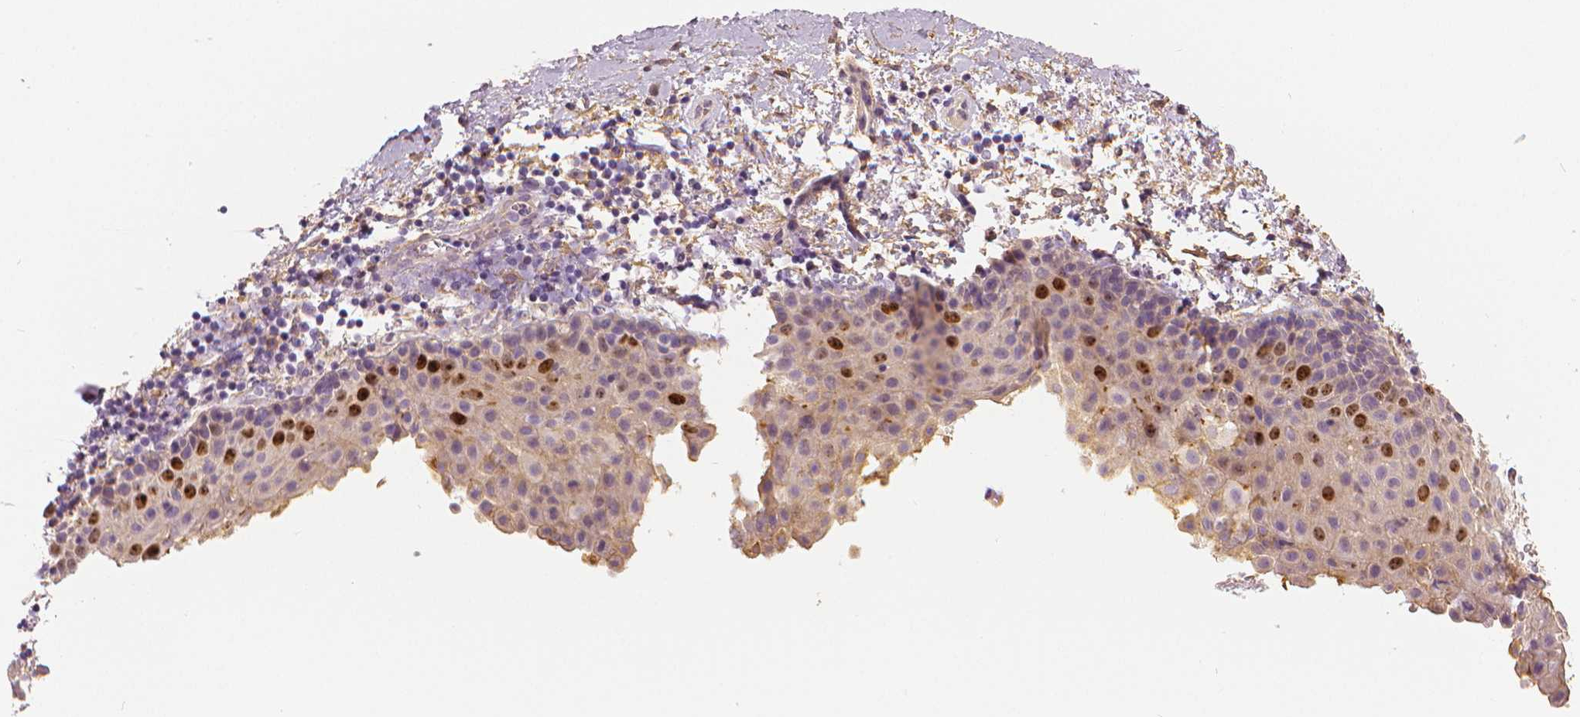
{"staining": {"intensity": "strong", "quantity": "<25%", "location": "nuclear"}, "tissue": "vagina", "cell_type": "Squamous epithelial cells", "image_type": "normal", "snomed": [{"axis": "morphology", "description": "Normal tissue, NOS"}, {"axis": "topography", "description": "Vagina"}], "caption": "Vagina stained with a brown dye demonstrates strong nuclear positive positivity in about <25% of squamous epithelial cells.", "gene": "MKI67", "patient": {"sex": "female", "age": 61}}